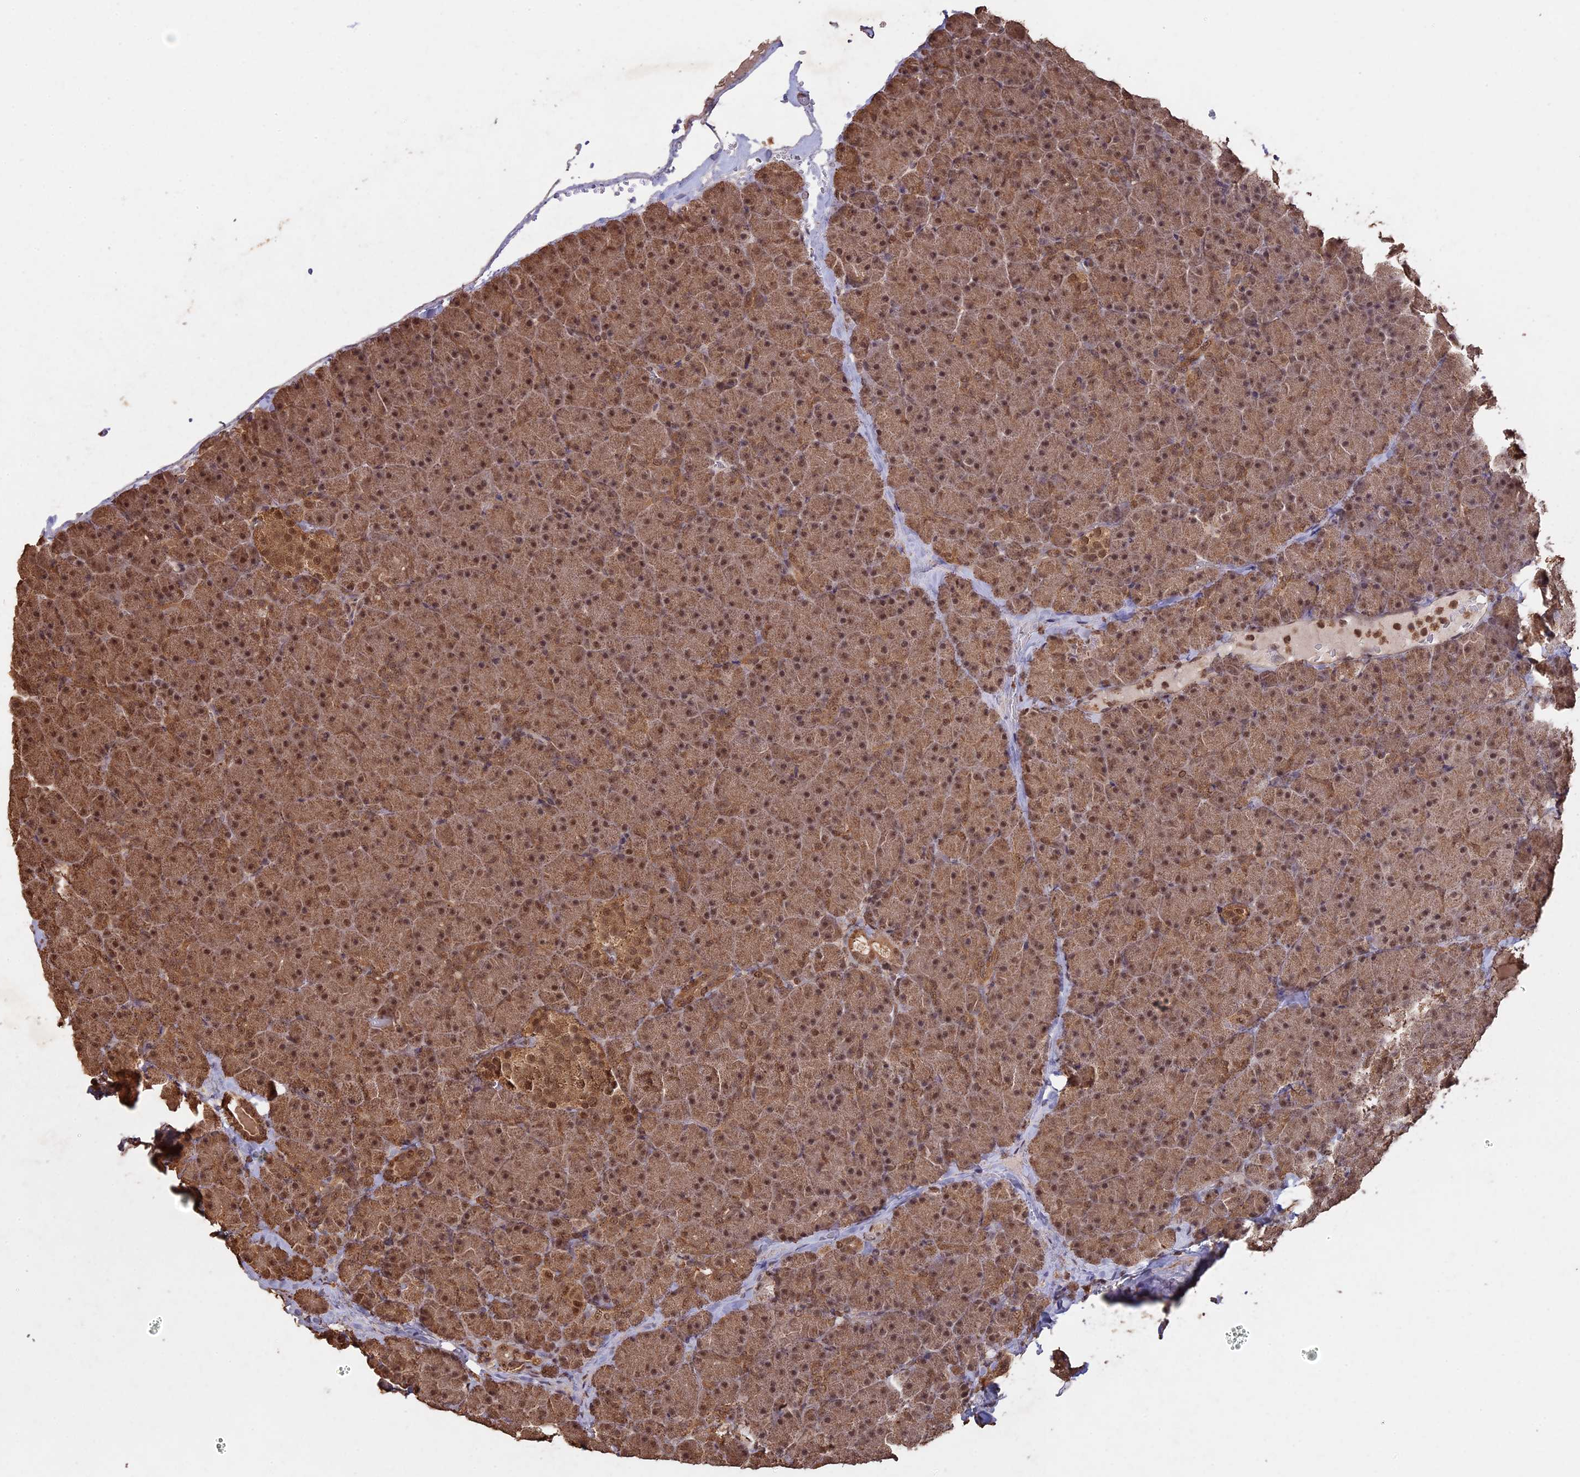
{"staining": {"intensity": "moderate", "quantity": ">75%", "location": "cytoplasmic/membranous,nuclear"}, "tissue": "pancreas", "cell_type": "Exocrine glandular cells", "image_type": "normal", "snomed": [{"axis": "morphology", "description": "Normal tissue, NOS"}, {"axis": "topography", "description": "Pancreas"}], "caption": "DAB immunohistochemical staining of benign human pancreas displays moderate cytoplasmic/membranous,nuclear protein positivity in approximately >75% of exocrine glandular cells. The staining was performed using DAB to visualize the protein expression in brown, while the nuclei were stained in blue with hematoxylin (Magnification: 20x).", "gene": "PSMC6", "patient": {"sex": "male", "age": 36}}